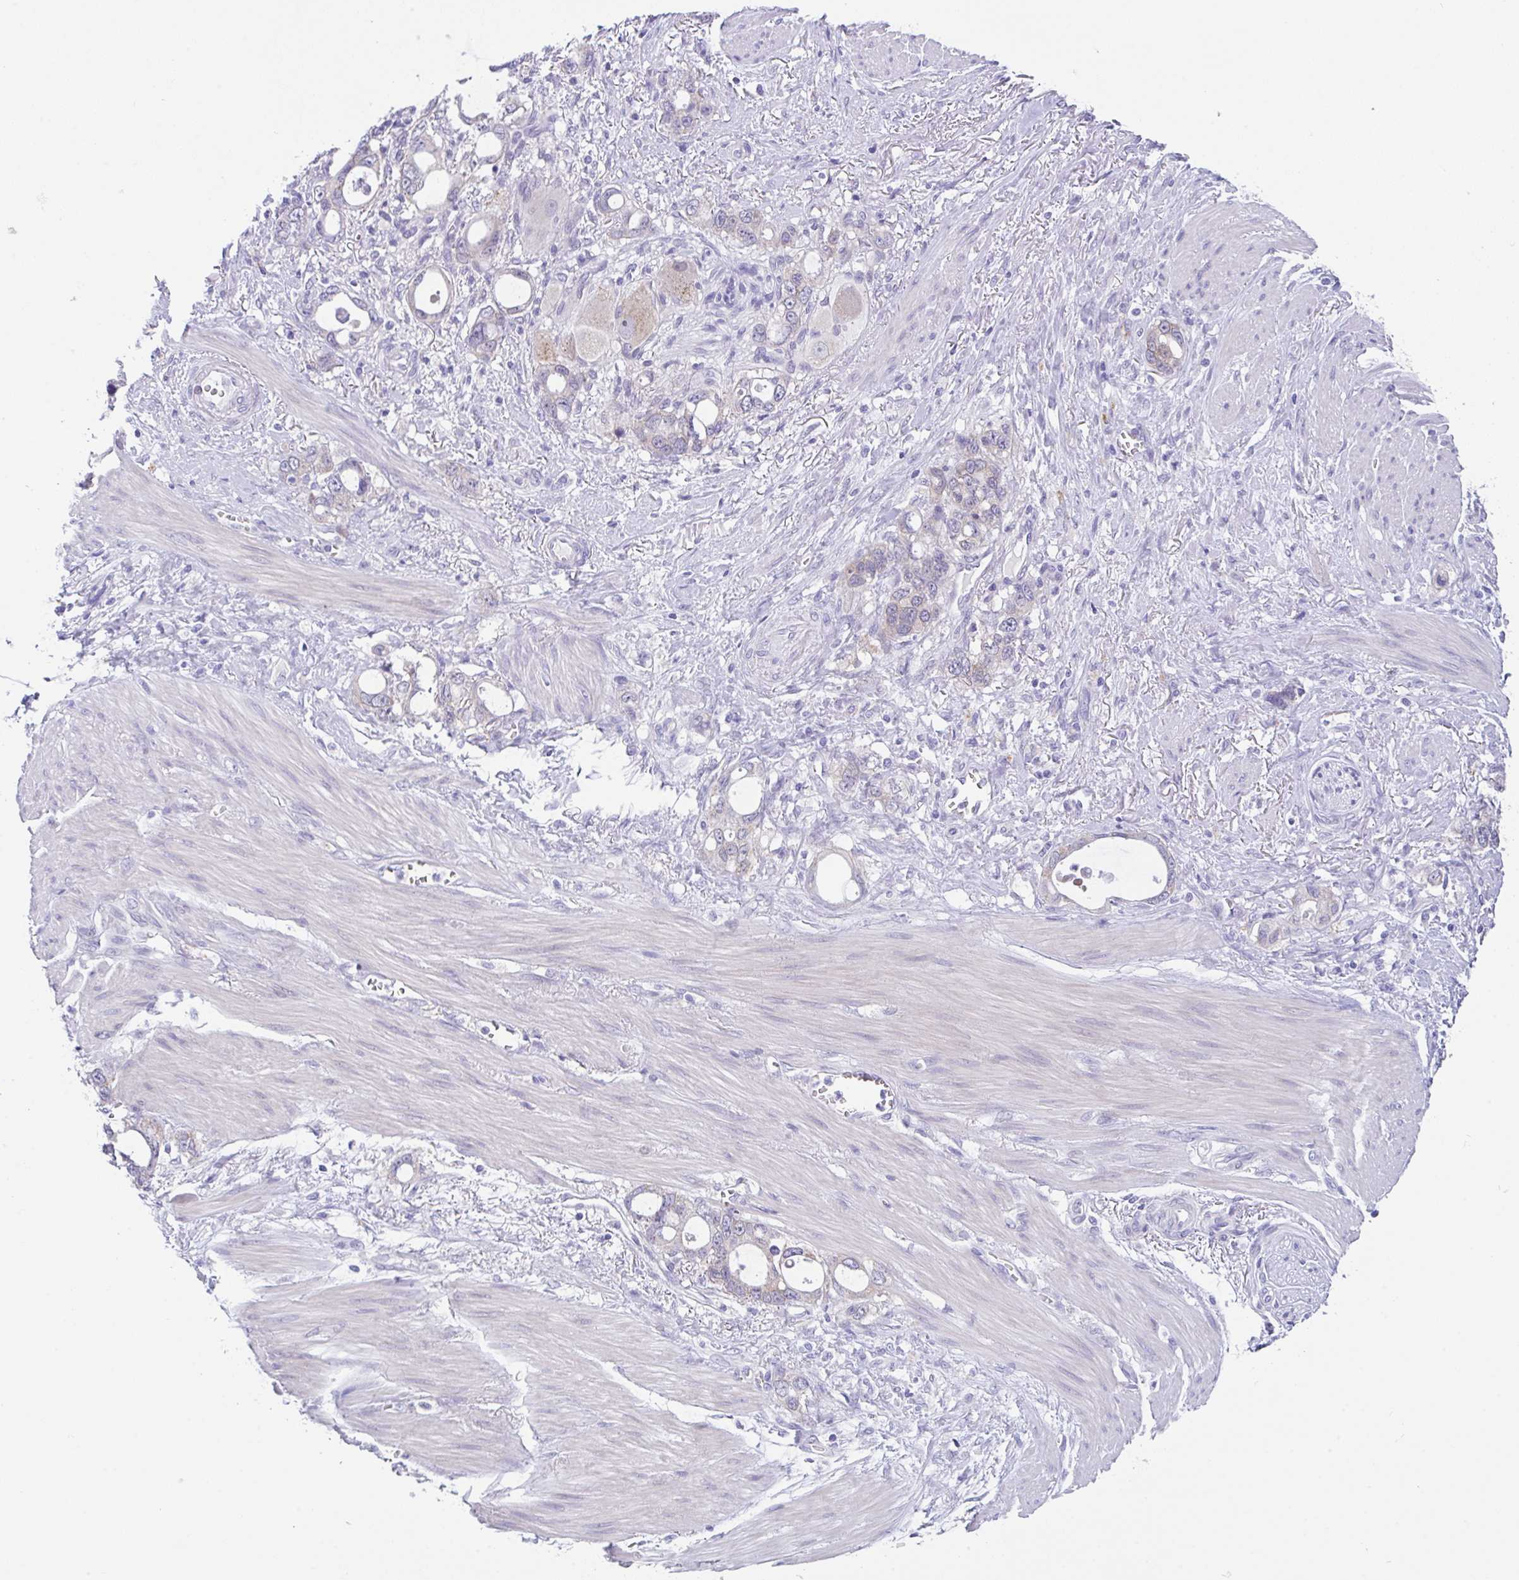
{"staining": {"intensity": "negative", "quantity": "none", "location": "none"}, "tissue": "stomach cancer", "cell_type": "Tumor cells", "image_type": "cancer", "snomed": [{"axis": "morphology", "description": "Adenocarcinoma, NOS"}, {"axis": "topography", "description": "Stomach, upper"}], "caption": "Immunohistochemistry histopathology image of human stomach cancer stained for a protein (brown), which exhibits no expression in tumor cells.", "gene": "TRAF4", "patient": {"sex": "male", "age": 74}}